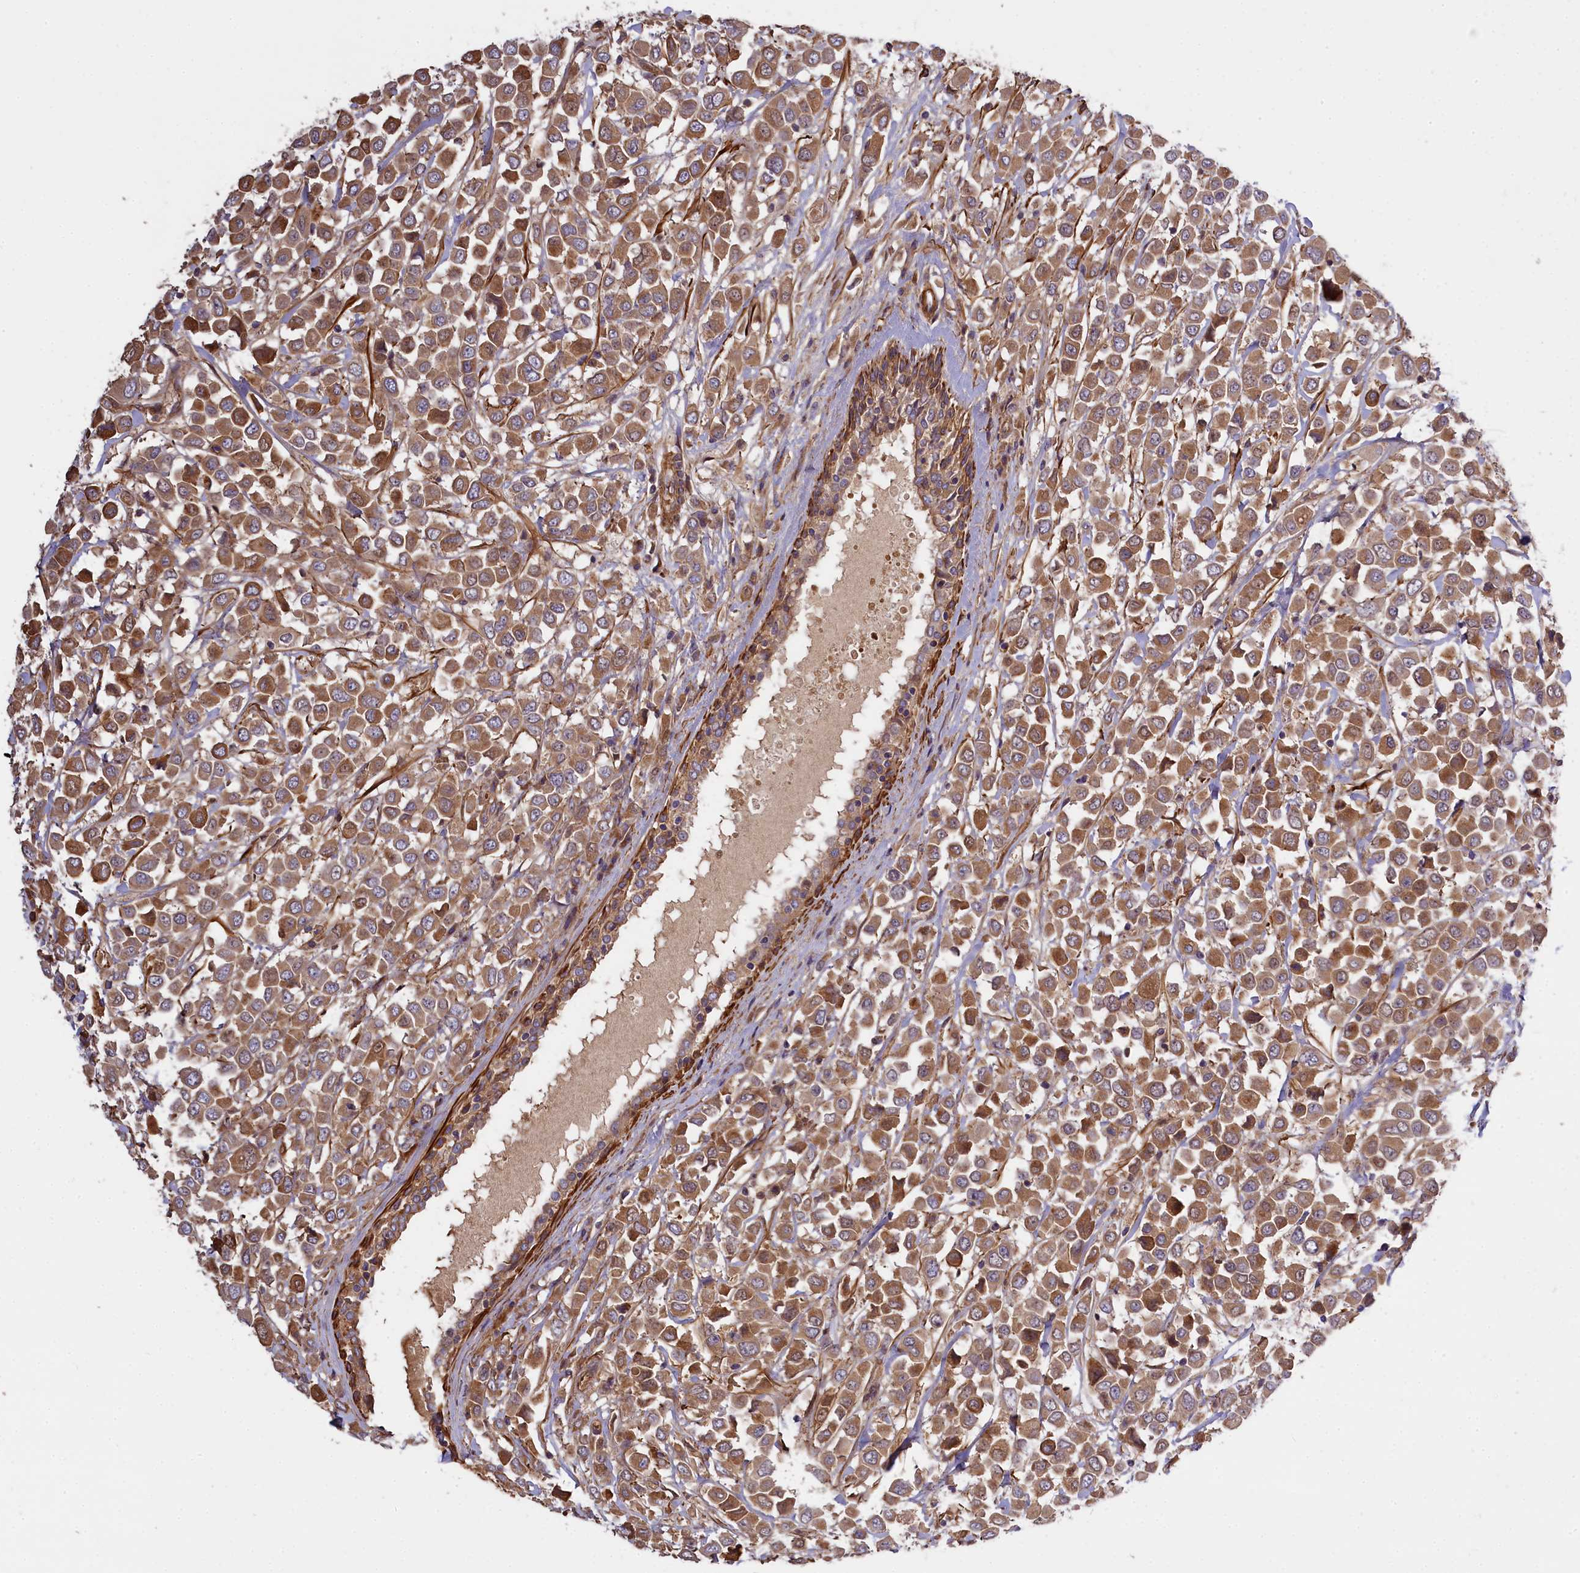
{"staining": {"intensity": "moderate", "quantity": ">75%", "location": "cytoplasmic/membranous"}, "tissue": "breast cancer", "cell_type": "Tumor cells", "image_type": "cancer", "snomed": [{"axis": "morphology", "description": "Duct carcinoma"}, {"axis": "topography", "description": "Breast"}], "caption": "Breast cancer was stained to show a protein in brown. There is medium levels of moderate cytoplasmic/membranous expression in about >75% of tumor cells.", "gene": "FUZ", "patient": {"sex": "female", "age": 61}}